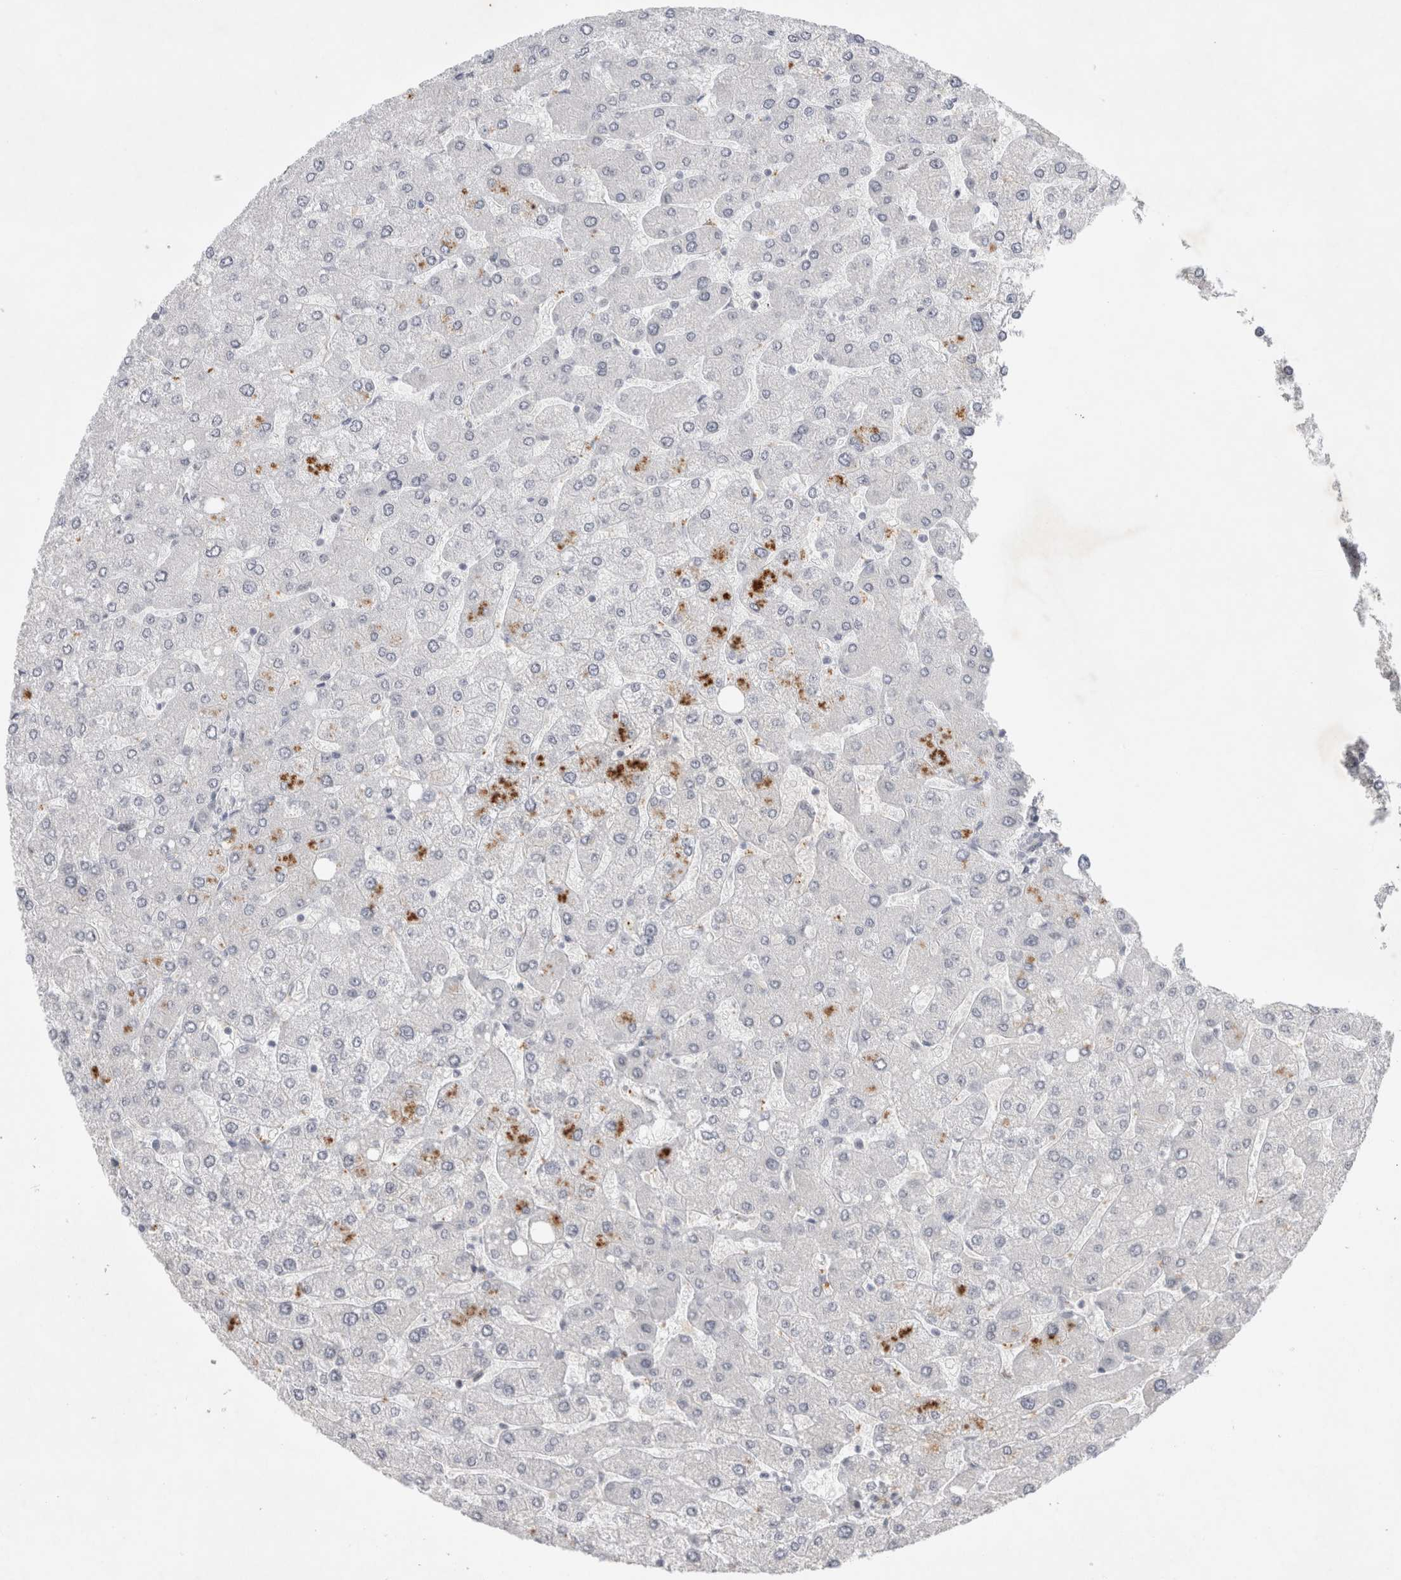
{"staining": {"intensity": "negative", "quantity": "none", "location": "none"}, "tissue": "liver", "cell_type": "Cholangiocytes", "image_type": "normal", "snomed": [{"axis": "morphology", "description": "Normal tissue, NOS"}, {"axis": "topography", "description": "Liver"}], "caption": "Cholangiocytes show no significant expression in unremarkable liver.", "gene": "RECQL4", "patient": {"sex": "male", "age": 55}}